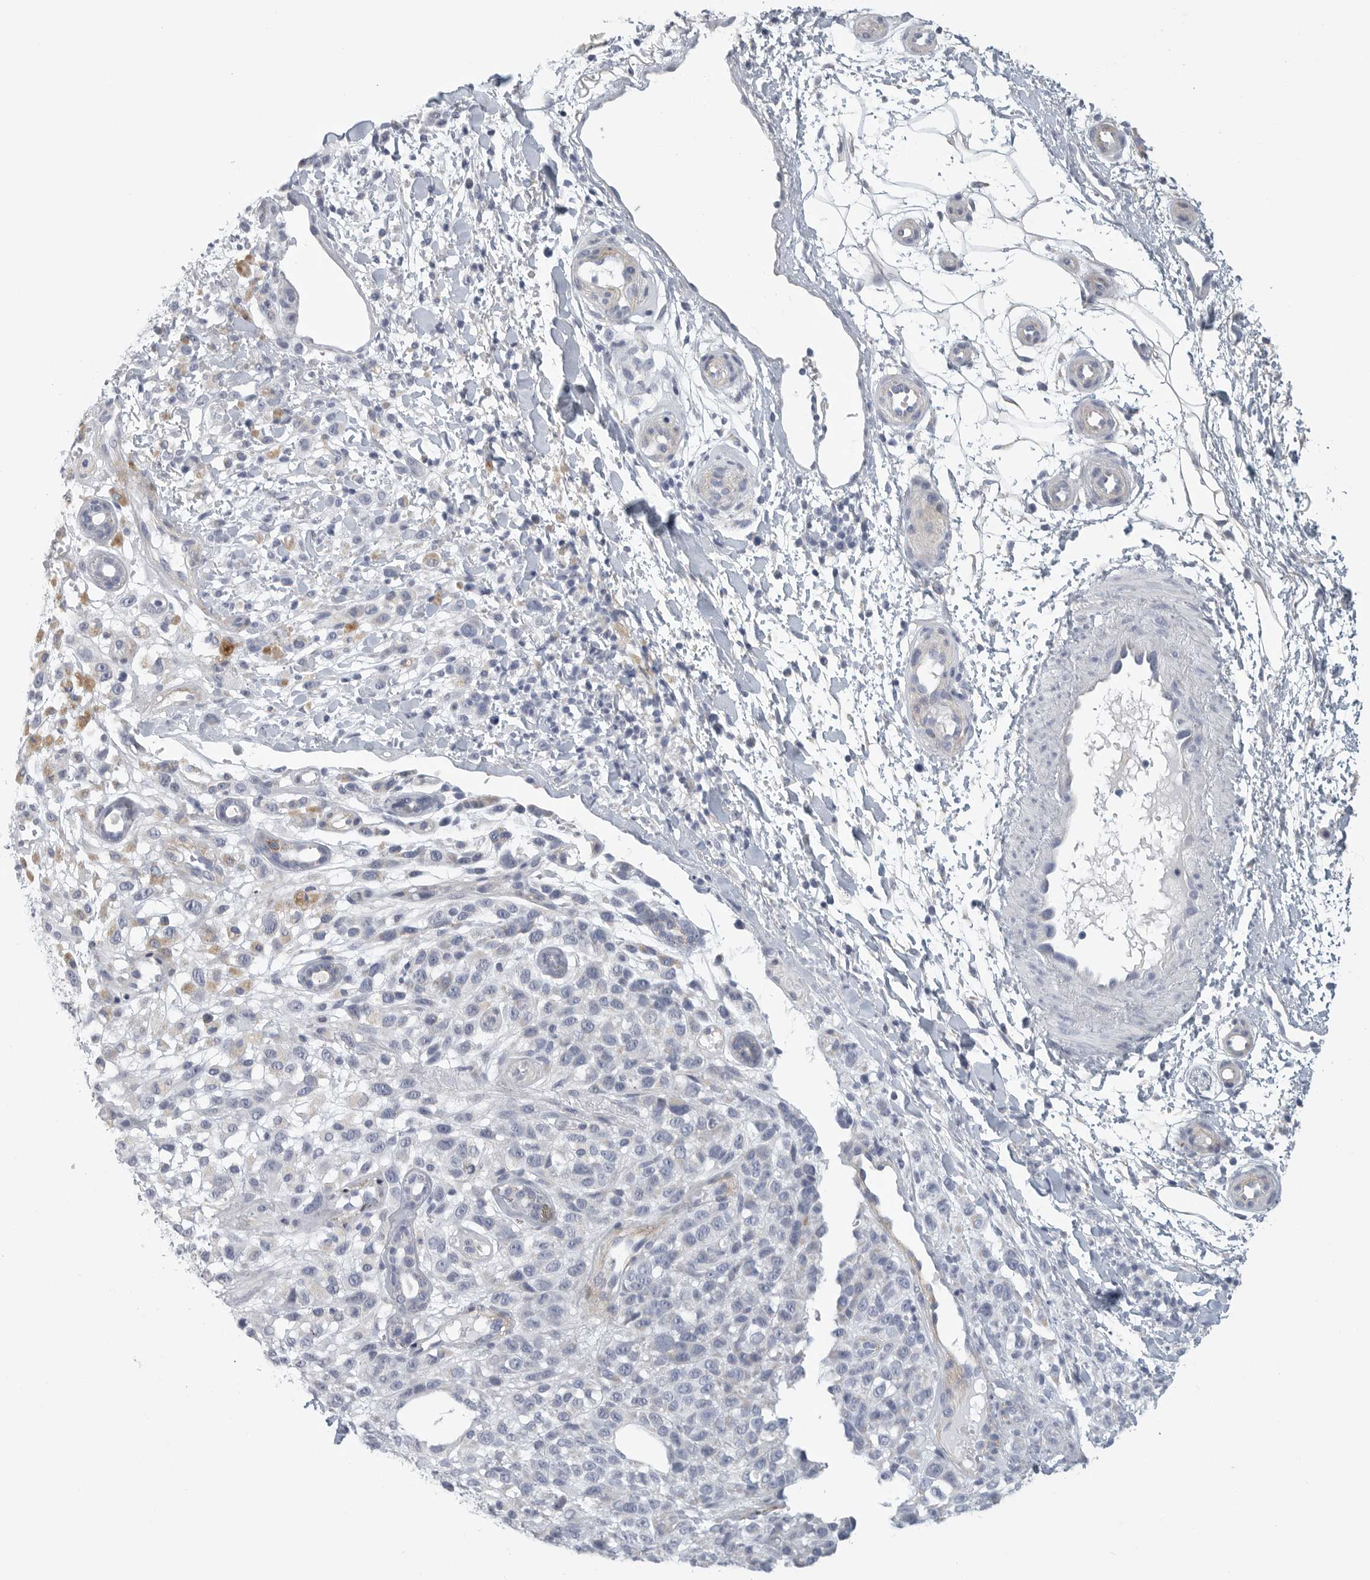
{"staining": {"intensity": "negative", "quantity": "none", "location": "none"}, "tissue": "melanoma", "cell_type": "Tumor cells", "image_type": "cancer", "snomed": [{"axis": "morphology", "description": "Malignant melanoma, Metastatic site"}, {"axis": "topography", "description": "Skin"}], "caption": "High magnification brightfield microscopy of malignant melanoma (metastatic site) stained with DAB (3,3'-diaminobenzidine) (brown) and counterstained with hematoxylin (blue): tumor cells show no significant positivity.", "gene": "TNR", "patient": {"sex": "female", "age": 72}}